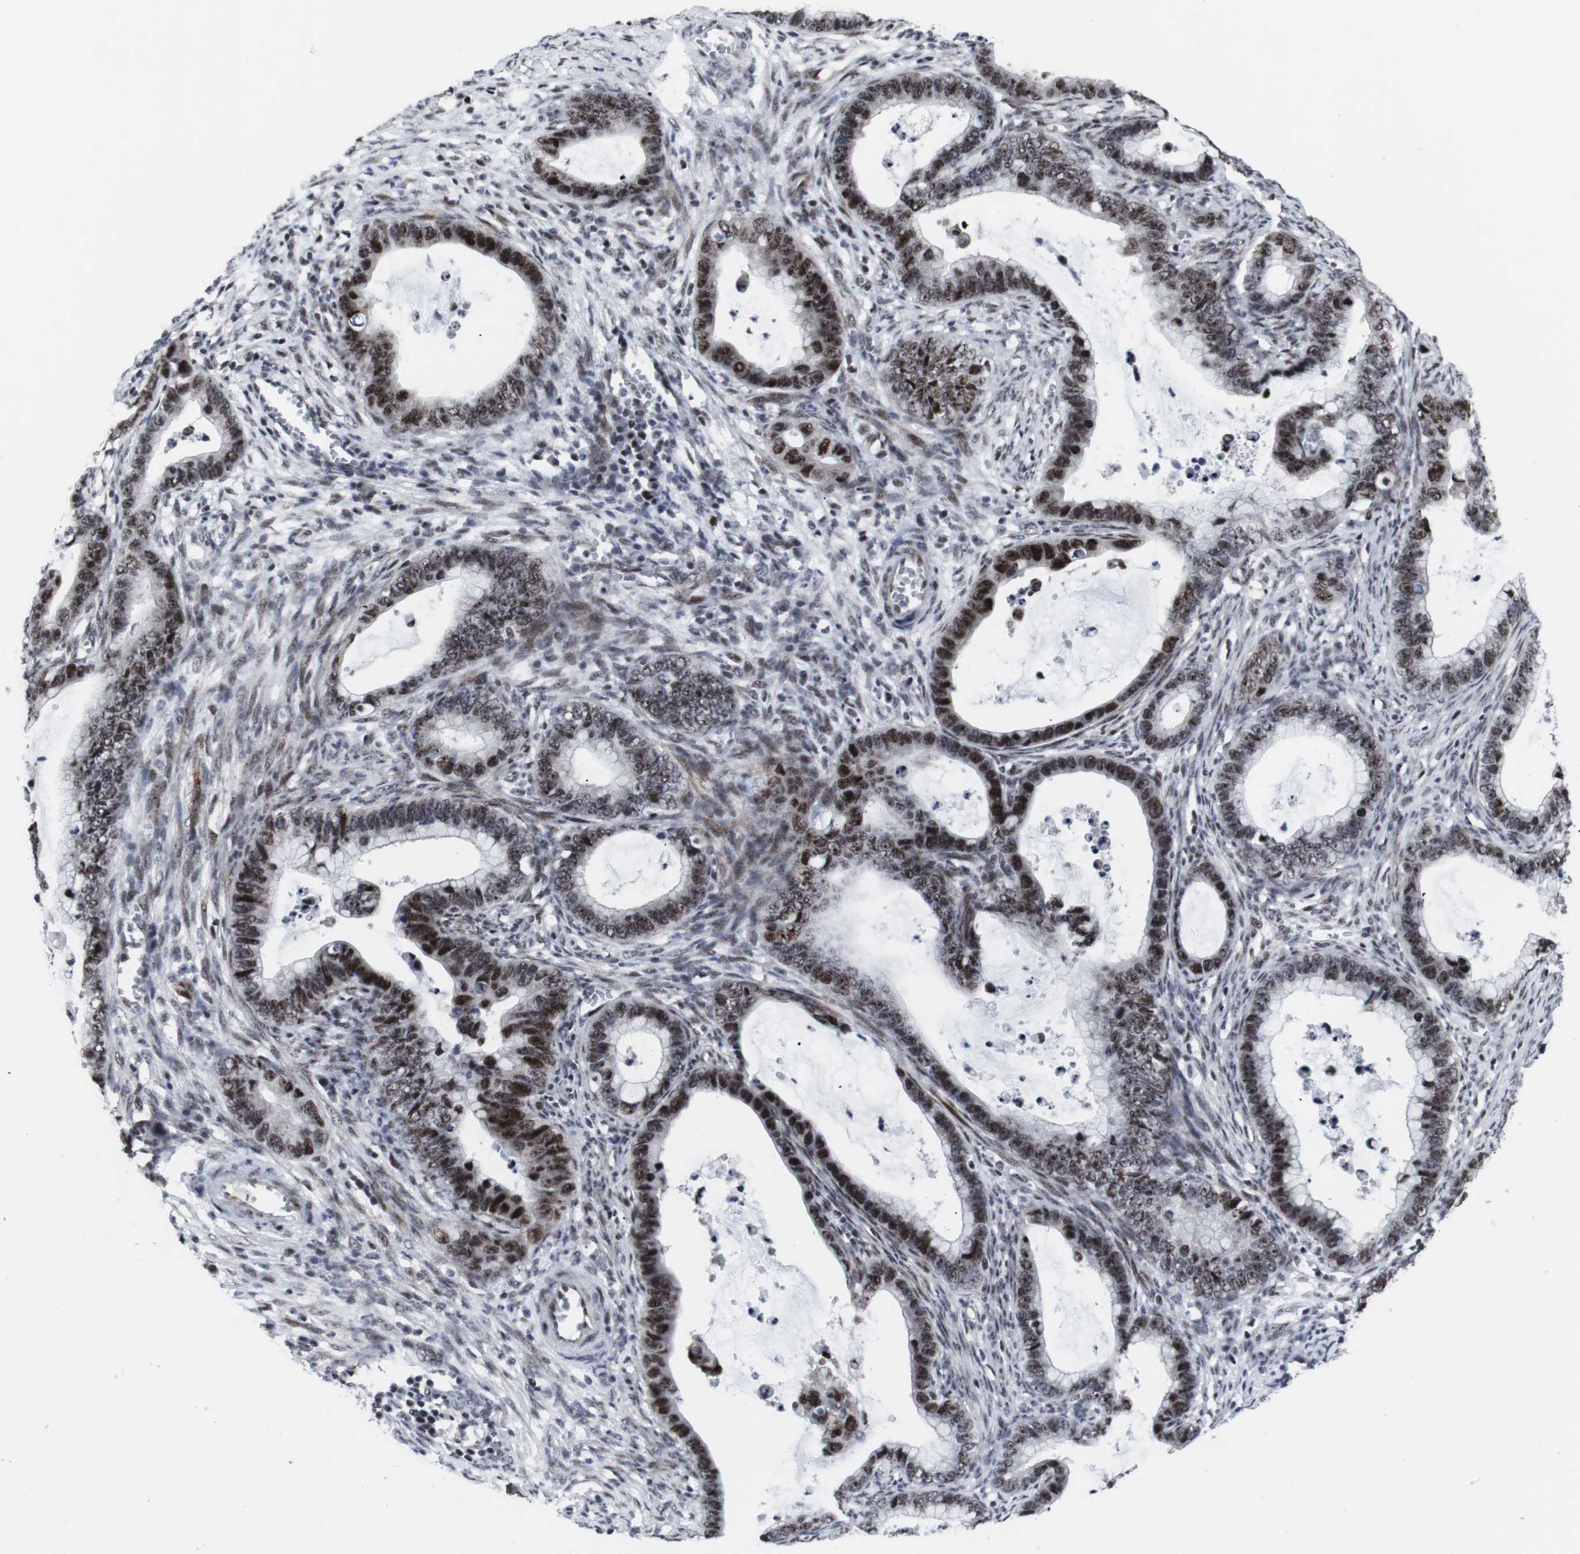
{"staining": {"intensity": "strong", "quantity": ">75%", "location": "nuclear"}, "tissue": "cervical cancer", "cell_type": "Tumor cells", "image_type": "cancer", "snomed": [{"axis": "morphology", "description": "Adenocarcinoma, NOS"}, {"axis": "topography", "description": "Cervix"}], "caption": "Immunohistochemical staining of human cervical cancer (adenocarcinoma) demonstrates strong nuclear protein staining in approximately >75% of tumor cells. The protein is shown in brown color, while the nuclei are stained blue.", "gene": "MLH1", "patient": {"sex": "female", "age": 44}}